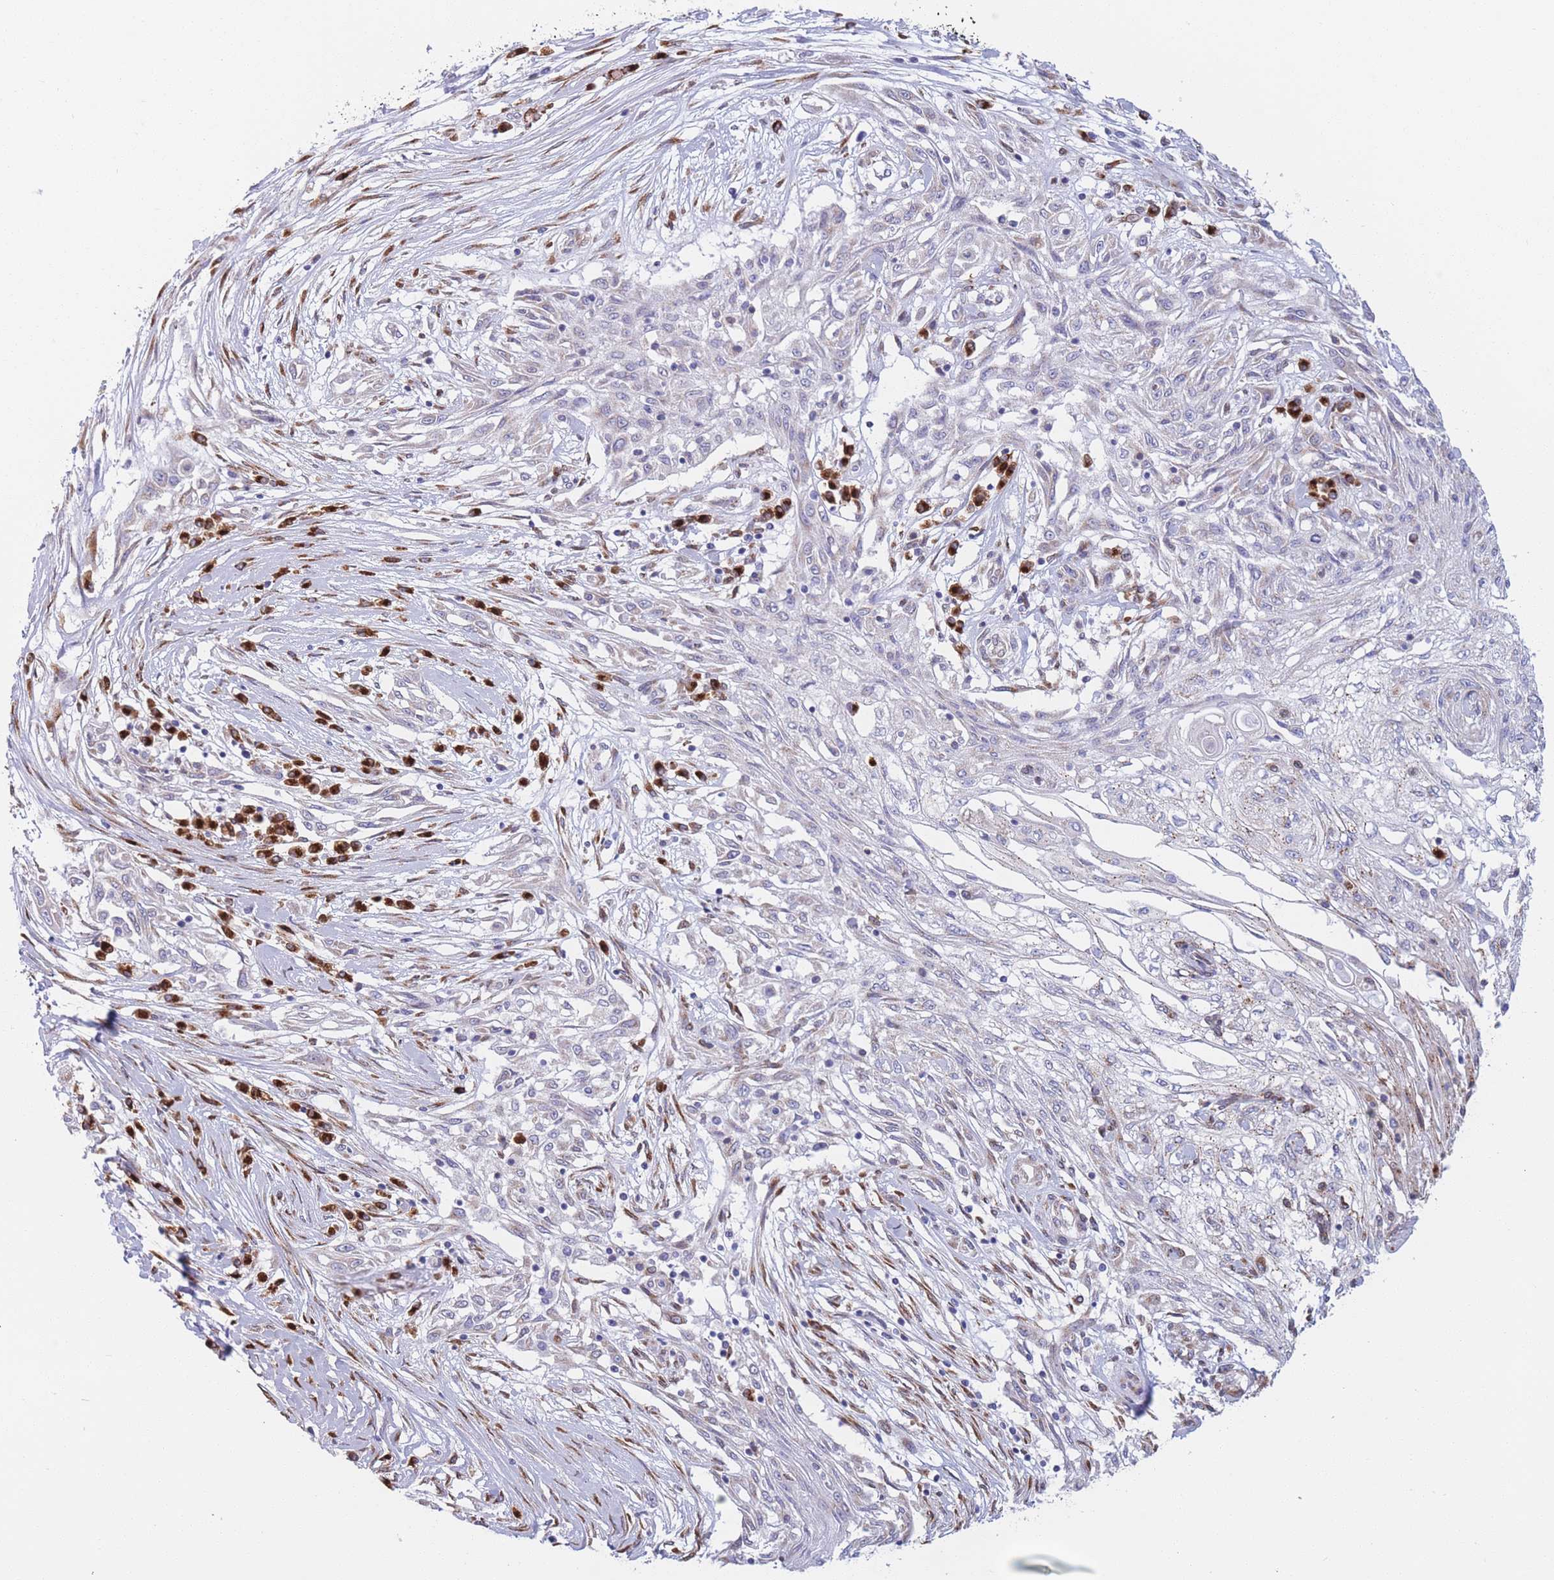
{"staining": {"intensity": "negative", "quantity": "none", "location": "none"}, "tissue": "skin cancer", "cell_type": "Tumor cells", "image_type": "cancer", "snomed": [{"axis": "morphology", "description": "Squamous cell carcinoma, NOS"}, {"axis": "morphology", "description": "Squamous cell carcinoma, metastatic, NOS"}, {"axis": "topography", "description": "Skin"}, {"axis": "topography", "description": "Lymph node"}], "caption": "IHC micrograph of neoplastic tissue: human skin cancer (metastatic squamous cell carcinoma) stained with DAB demonstrates no significant protein positivity in tumor cells.", "gene": "MRPL30", "patient": {"sex": "male", "age": 75}}